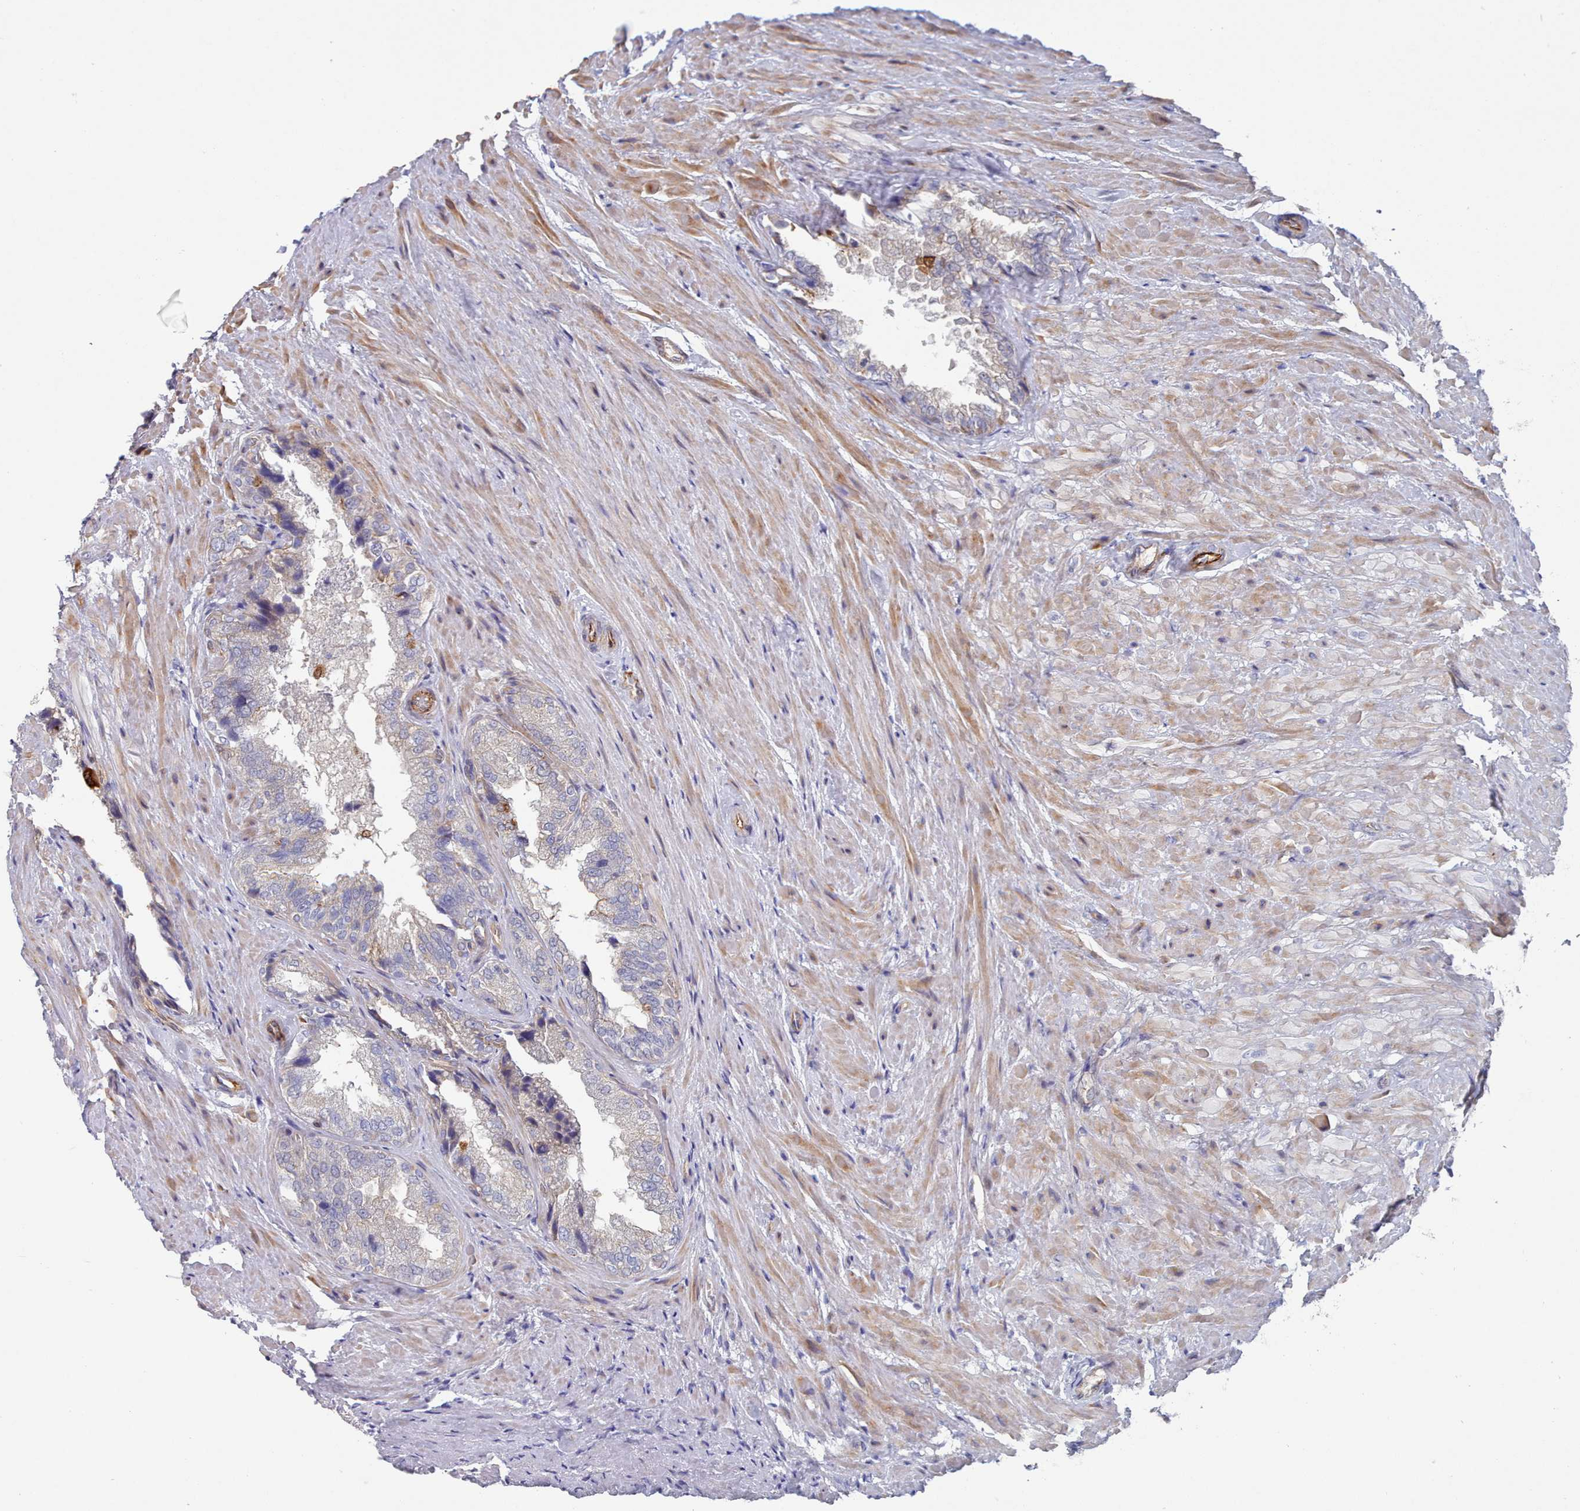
{"staining": {"intensity": "negative", "quantity": "none", "location": "none"}, "tissue": "seminal vesicle", "cell_type": "Glandular cells", "image_type": "normal", "snomed": [{"axis": "morphology", "description": "Normal tissue, NOS"}, {"axis": "topography", "description": "Seminal veicle"}, {"axis": "topography", "description": "Peripheral nerve tissue"}], "caption": "IHC image of unremarkable seminal vesicle stained for a protein (brown), which shows no positivity in glandular cells. (Brightfield microscopy of DAB (3,3'-diaminobenzidine) IHC at high magnification).", "gene": "G6PC1", "patient": {"sex": "male", "age": 63}}